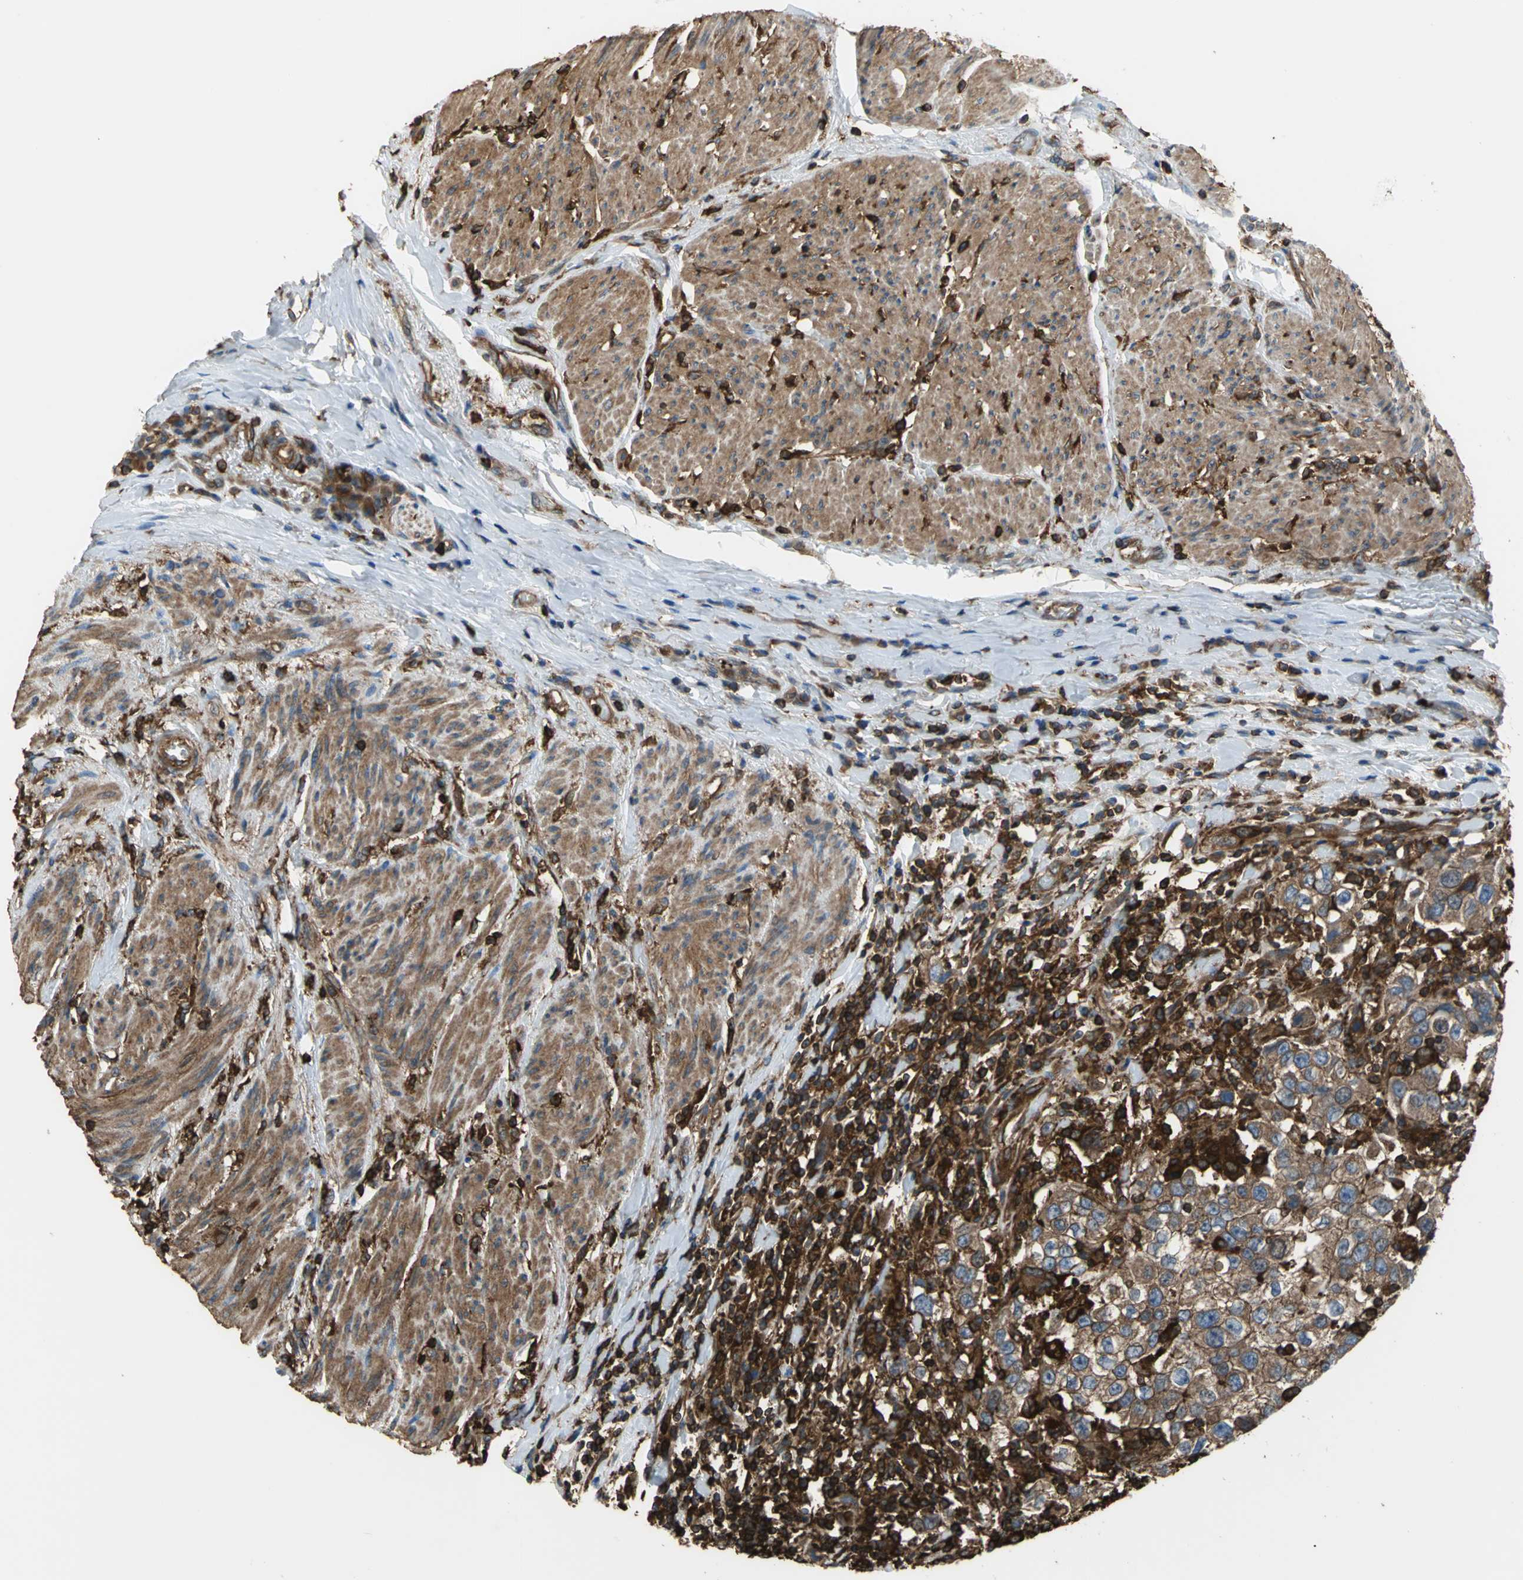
{"staining": {"intensity": "moderate", "quantity": ">75%", "location": "cytoplasmic/membranous"}, "tissue": "urothelial cancer", "cell_type": "Tumor cells", "image_type": "cancer", "snomed": [{"axis": "morphology", "description": "Urothelial carcinoma, High grade"}, {"axis": "topography", "description": "Urinary bladder"}], "caption": "Immunohistochemical staining of human urothelial cancer exhibits medium levels of moderate cytoplasmic/membranous staining in about >75% of tumor cells.", "gene": "TLN1", "patient": {"sex": "female", "age": 80}}